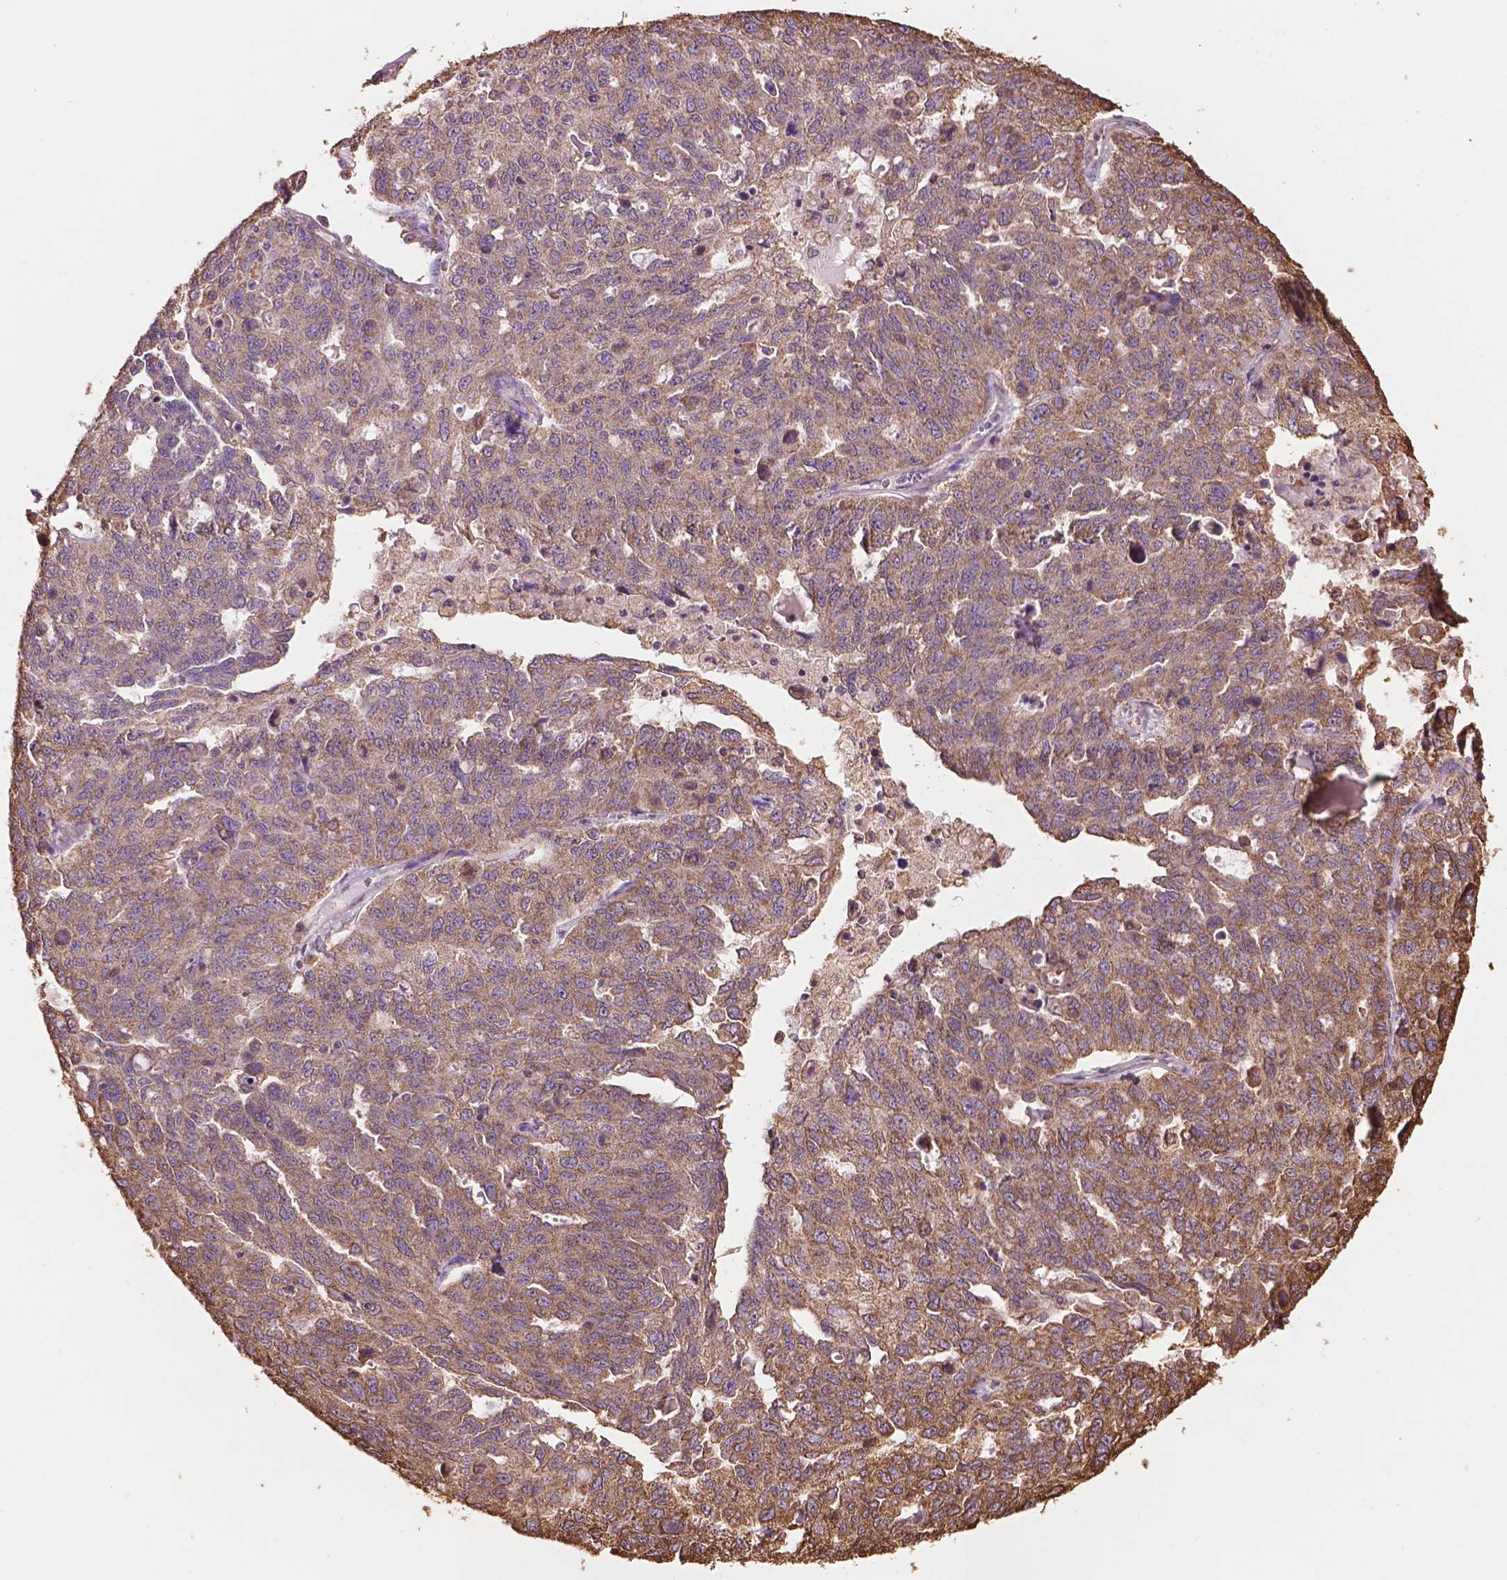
{"staining": {"intensity": "weak", "quantity": ">75%", "location": "cytoplasmic/membranous"}, "tissue": "ovarian cancer", "cell_type": "Tumor cells", "image_type": "cancer", "snomed": [{"axis": "morphology", "description": "Cystadenocarcinoma, serous, NOS"}, {"axis": "topography", "description": "Ovary"}], "caption": "Protein expression analysis of serous cystadenocarcinoma (ovarian) reveals weak cytoplasmic/membranous staining in about >75% of tumor cells.", "gene": "PPP2R5E", "patient": {"sex": "female", "age": 71}}